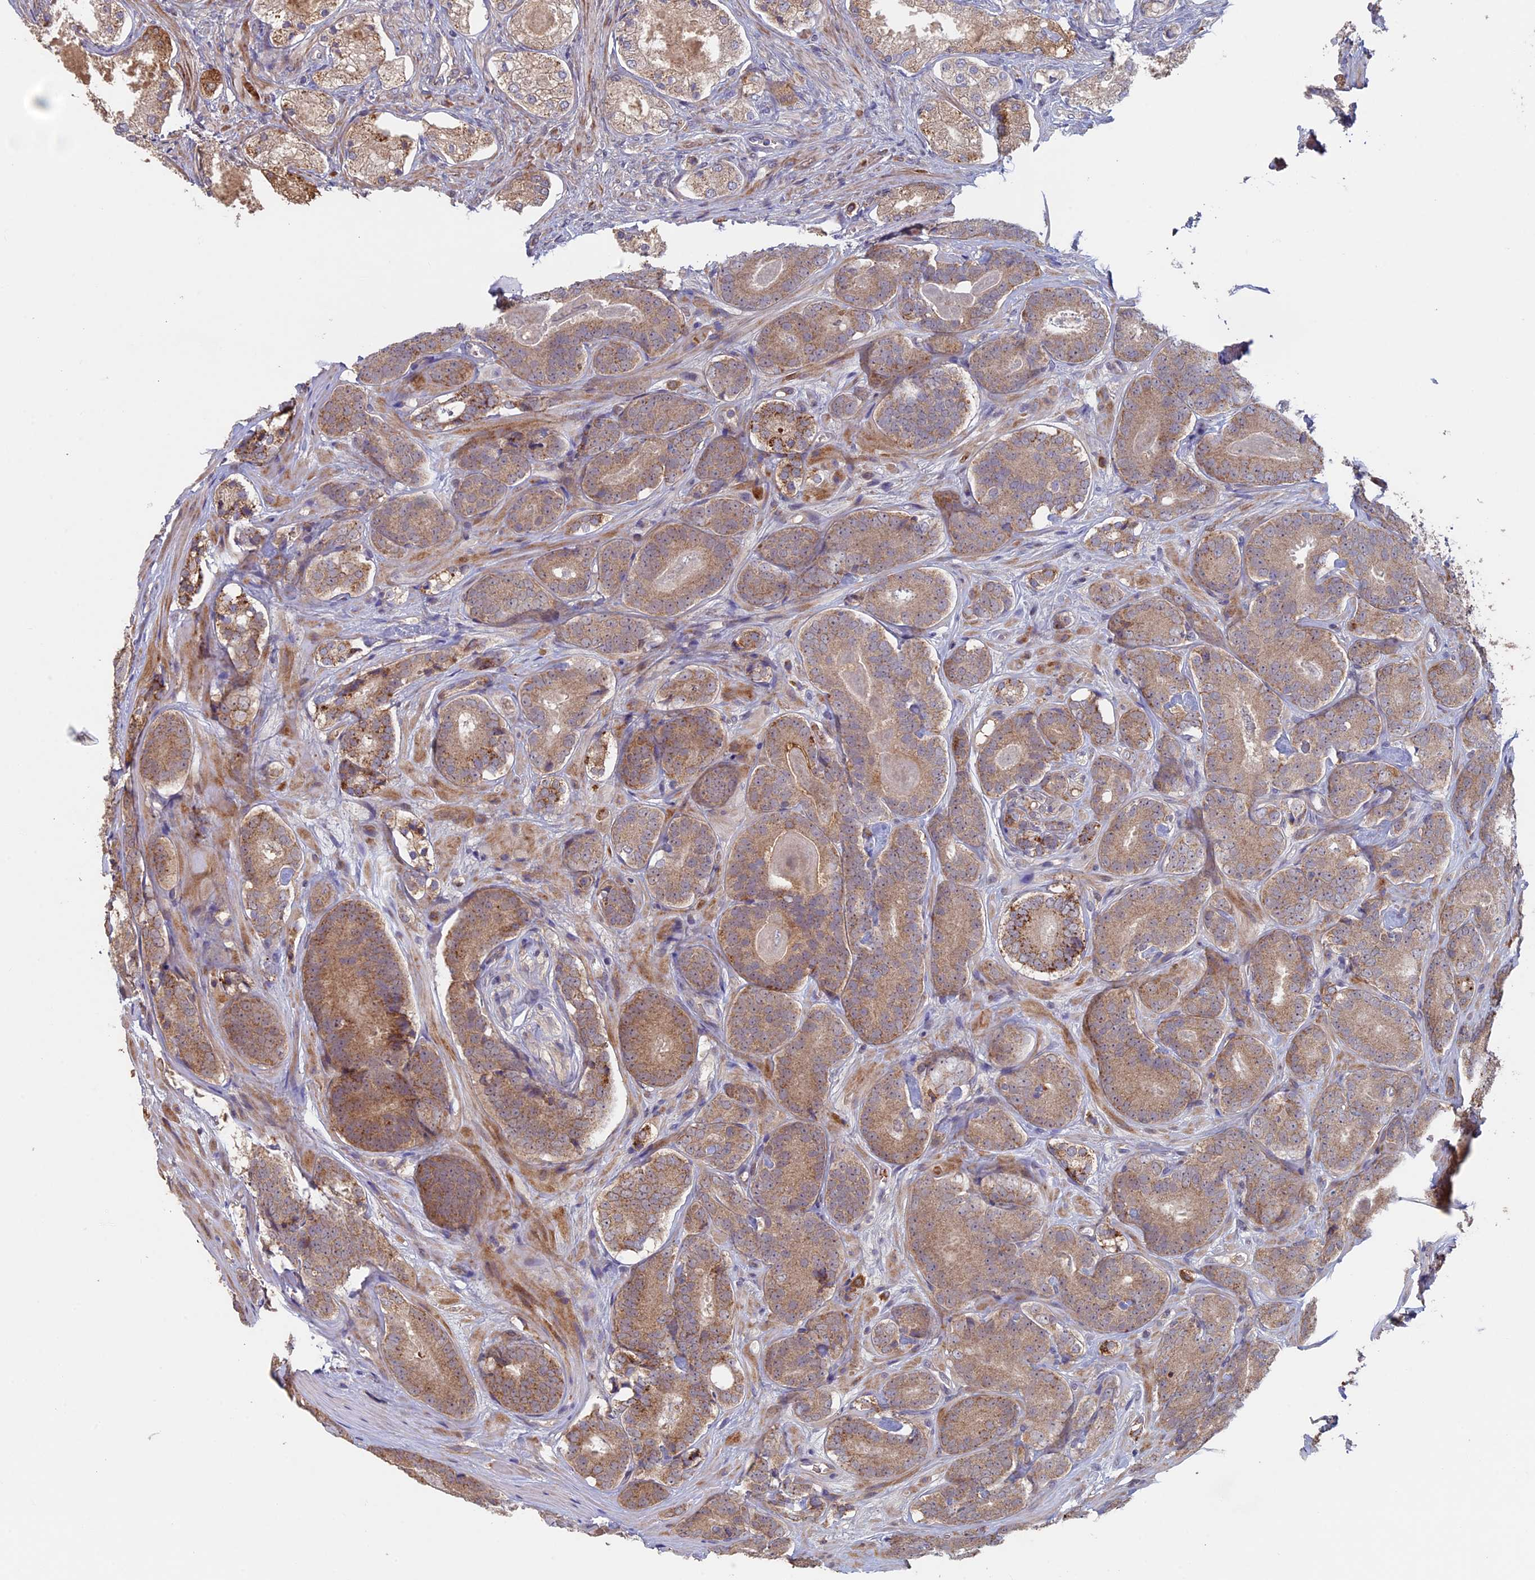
{"staining": {"intensity": "moderate", "quantity": "25%-75%", "location": "cytoplasmic/membranous"}, "tissue": "prostate cancer", "cell_type": "Tumor cells", "image_type": "cancer", "snomed": [{"axis": "morphology", "description": "Adenocarcinoma, High grade"}, {"axis": "topography", "description": "Prostate"}], "caption": "A high-resolution image shows immunohistochemistry staining of prostate cancer (adenocarcinoma (high-grade)), which shows moderate cytoplasmic/membranous positivity in about 25%-75% of tumor cells.", "gene": "RCCD1", "patient": {"sex": "male", "age": 63}}